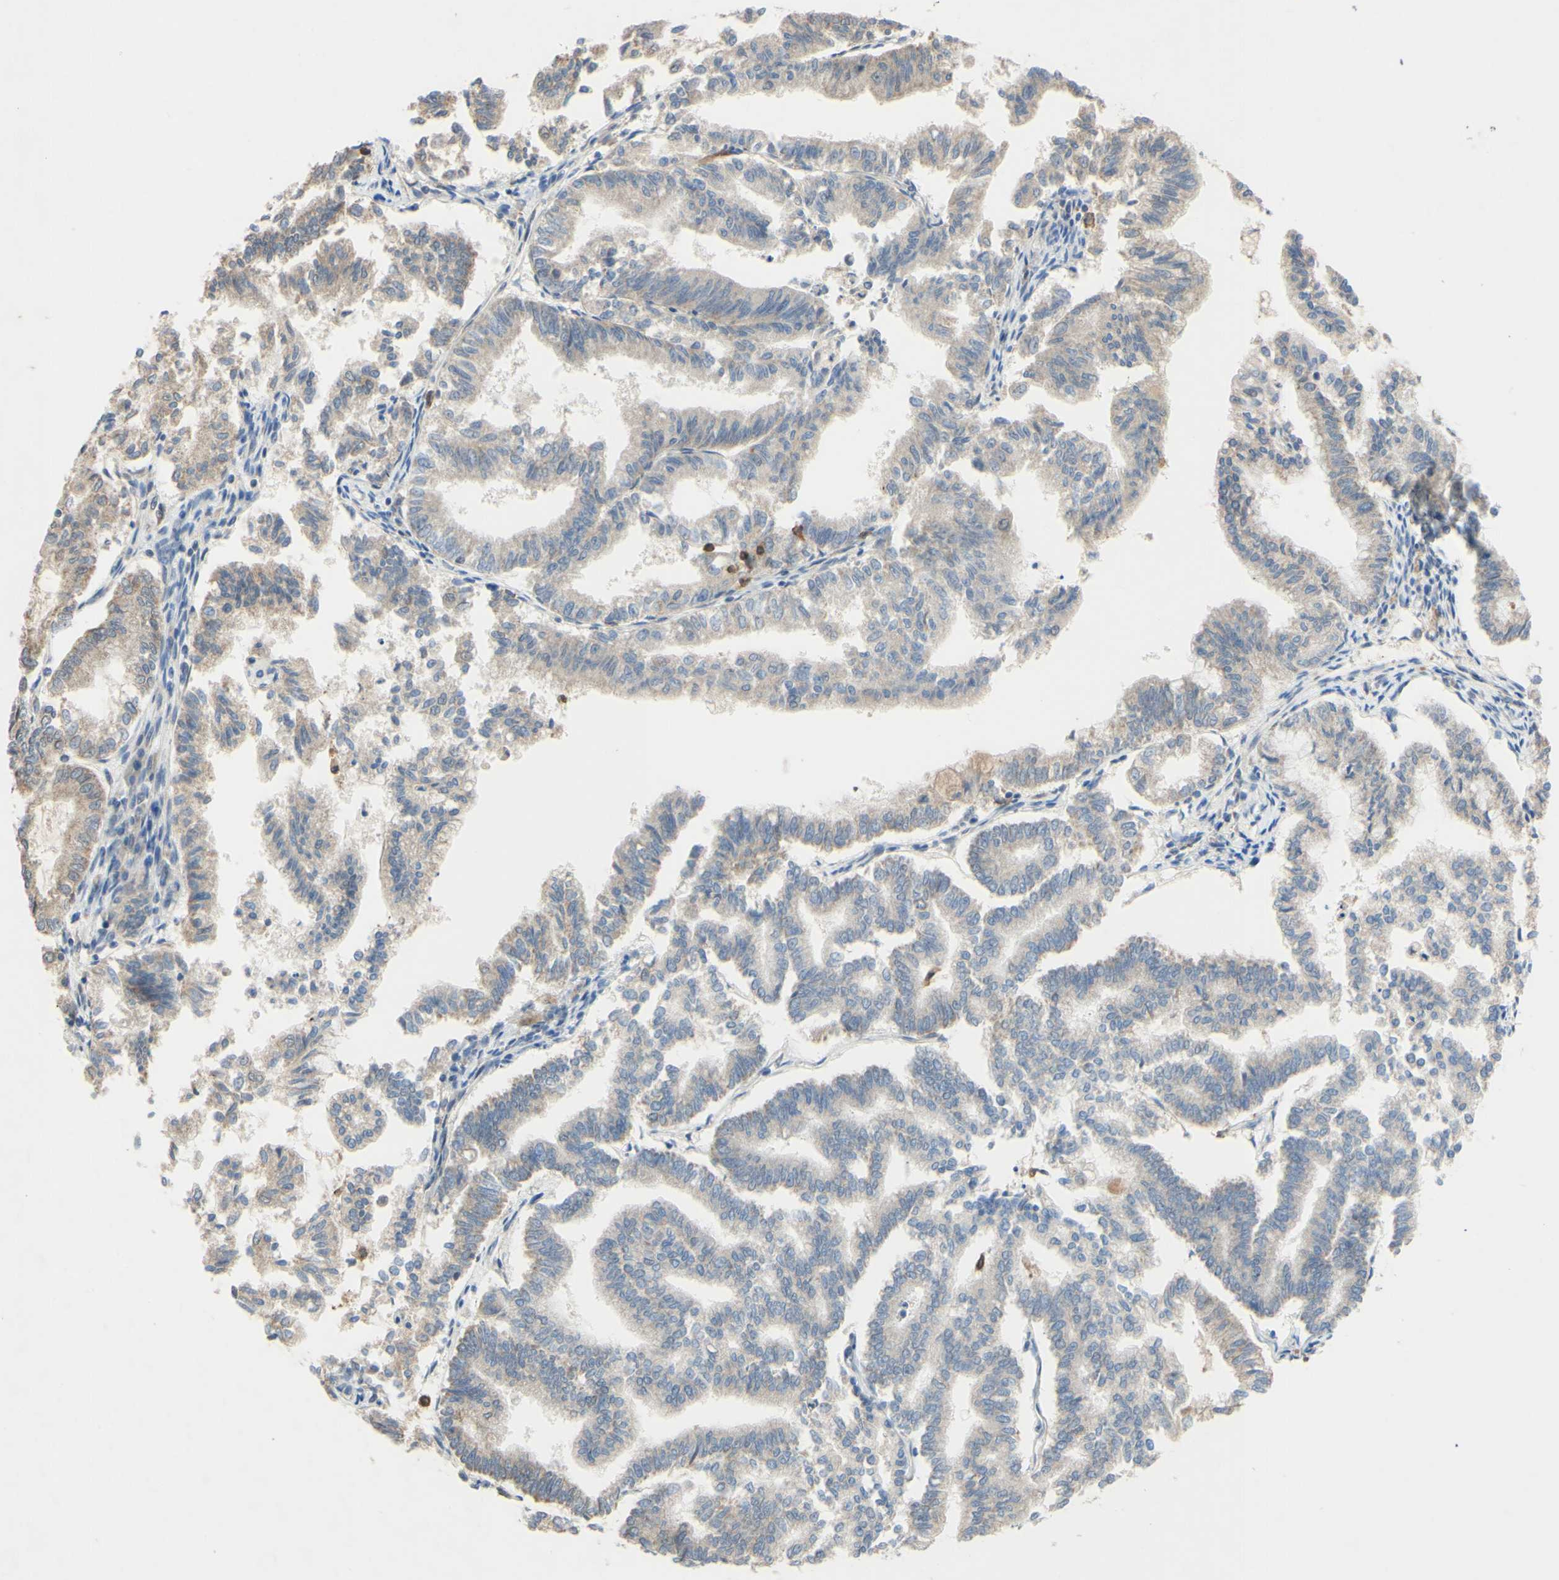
{"staining": {"intensity": "weak", "quantity": ">75%", "location": "cytoplasmic/membranous"}, "tissue": "endometrial cancer", "cell_type": "Tumor cells", "image_type": "cancer", "snomed": [{"axis": "morphology", "description": "Necrosis, NOS"}, {"axis": "morphology", "description": "Adenocarcinoma, NOS"}, {"axis": "topography", "description": "Endometrium"}], "caption": "A photomicrograph showing weak cytoplasmic/membranous expression in about >75% of tumor cells in endometrial cancer (adenocarcinoma), as visualized by brown immunohistochemical staining.", "gene": "GATA1", "patient": {"sex": "female", "age": 79}}